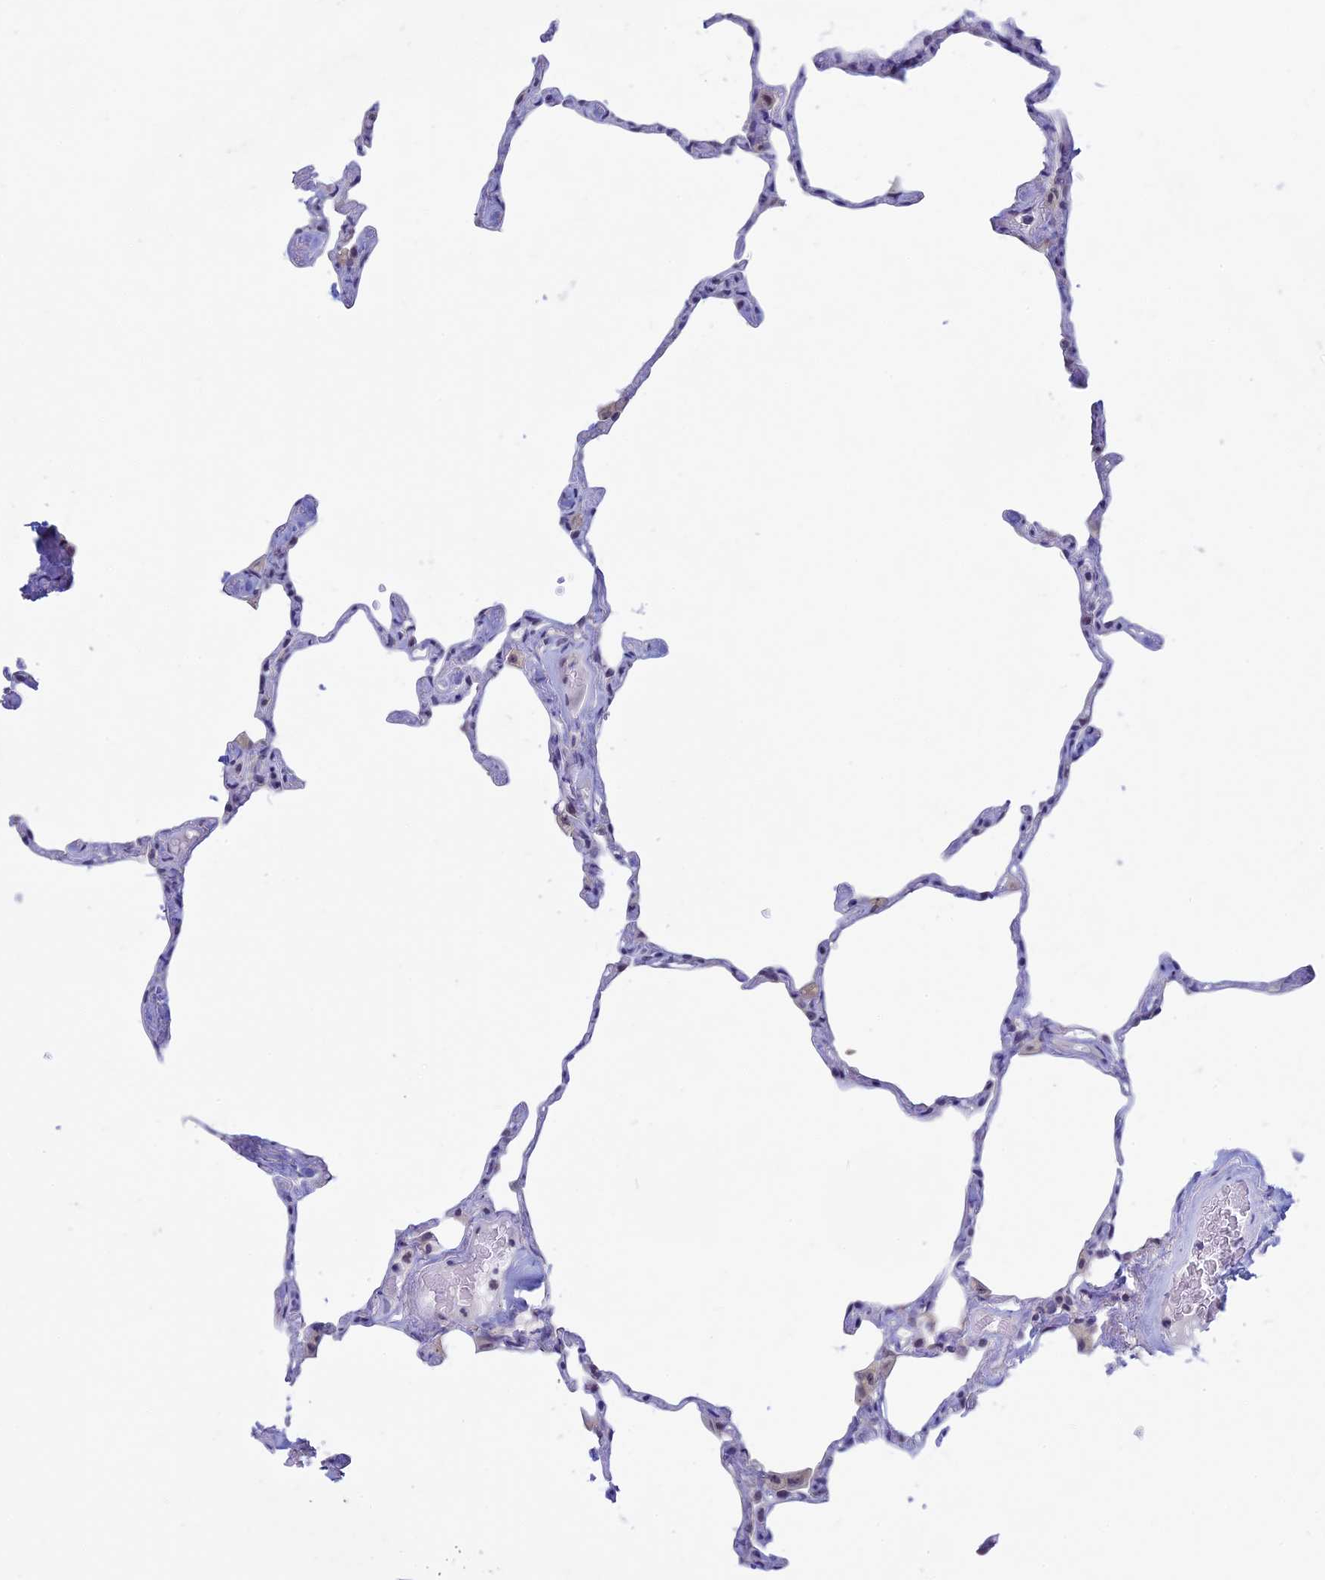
{"staining": {"intensity": "negative", "quantity": "none", "location": "none"}, "tissue": "lung", "cell_type": "Alveolar cells", "image_type": "normal", "snomed": [{"axis": "morphology", "description": "Normal tissue, NOS"}, {"axis": "topography", "description": "Lung"}], "caption": "High power microscopy micrograph of an immunohistochemistry micrograph of normal lung, revealing no significant positivity in alveolar cells.", "gene": "SPIRE1", "patient": {"sex": "male", "age": 65}}